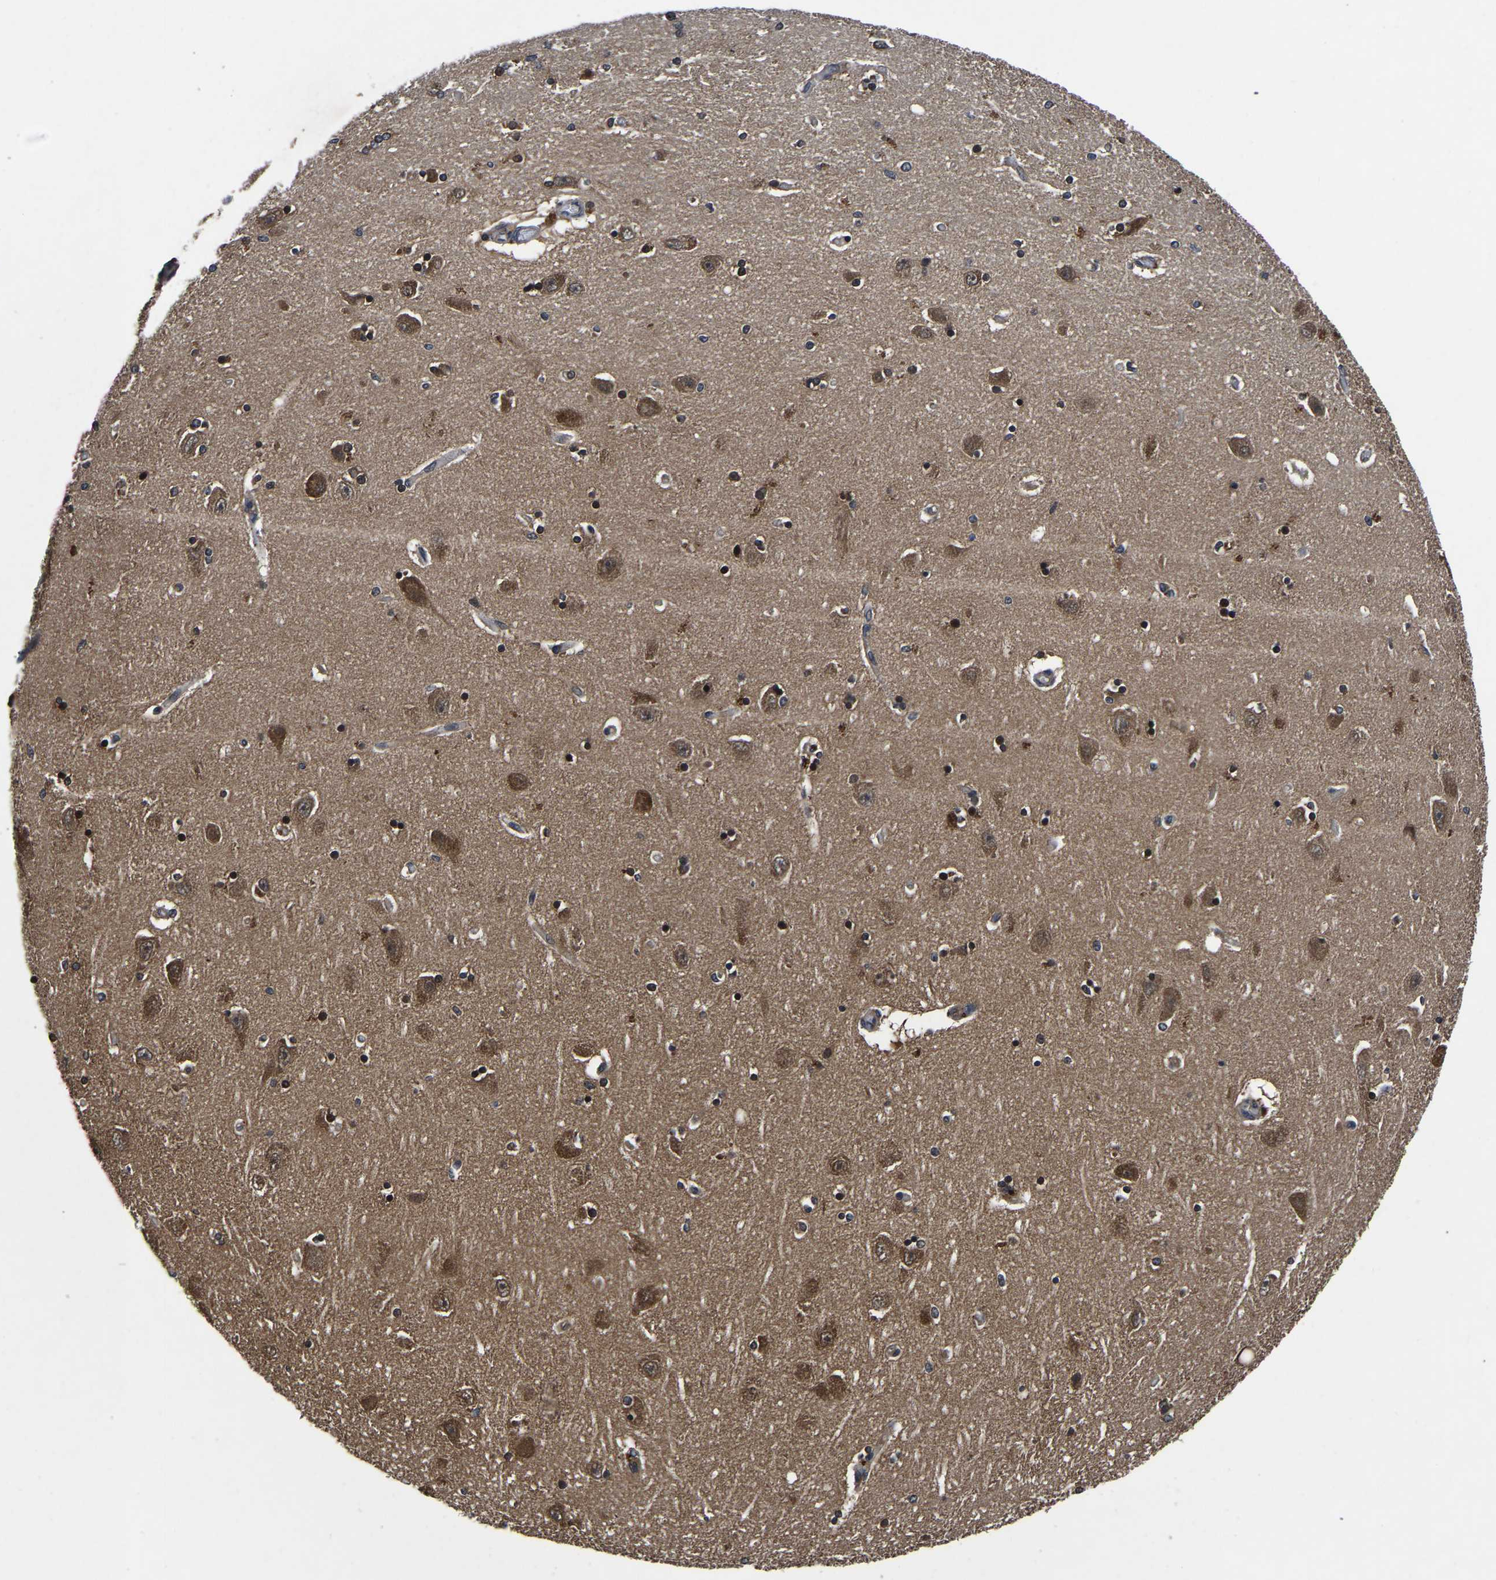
{"staining": {"intensity": "strong", "quantity": "25%-75%", "location": "cytoplasmic/membranous,nuclear"}, "tissue": "hippocampus", "cell_type": "Glial cells", "image_type": "normal", "snomed": [{"axis": "morphology", "description": "Normal tissue, NOS"}, {"axis": "topography", "description": "Hippocampus"}], "caption": "Immunohistochemical staining of unremarkable hippocampus demonstrates high levels of strong cytoplasmic/membranous,nuclear staining in approximately 25%-75% of glial cells. The protein is shown in brown color, while the nuclei are stained blue.", "gene": "FGD5", "patient": {"sex": "female", "age": 54}}